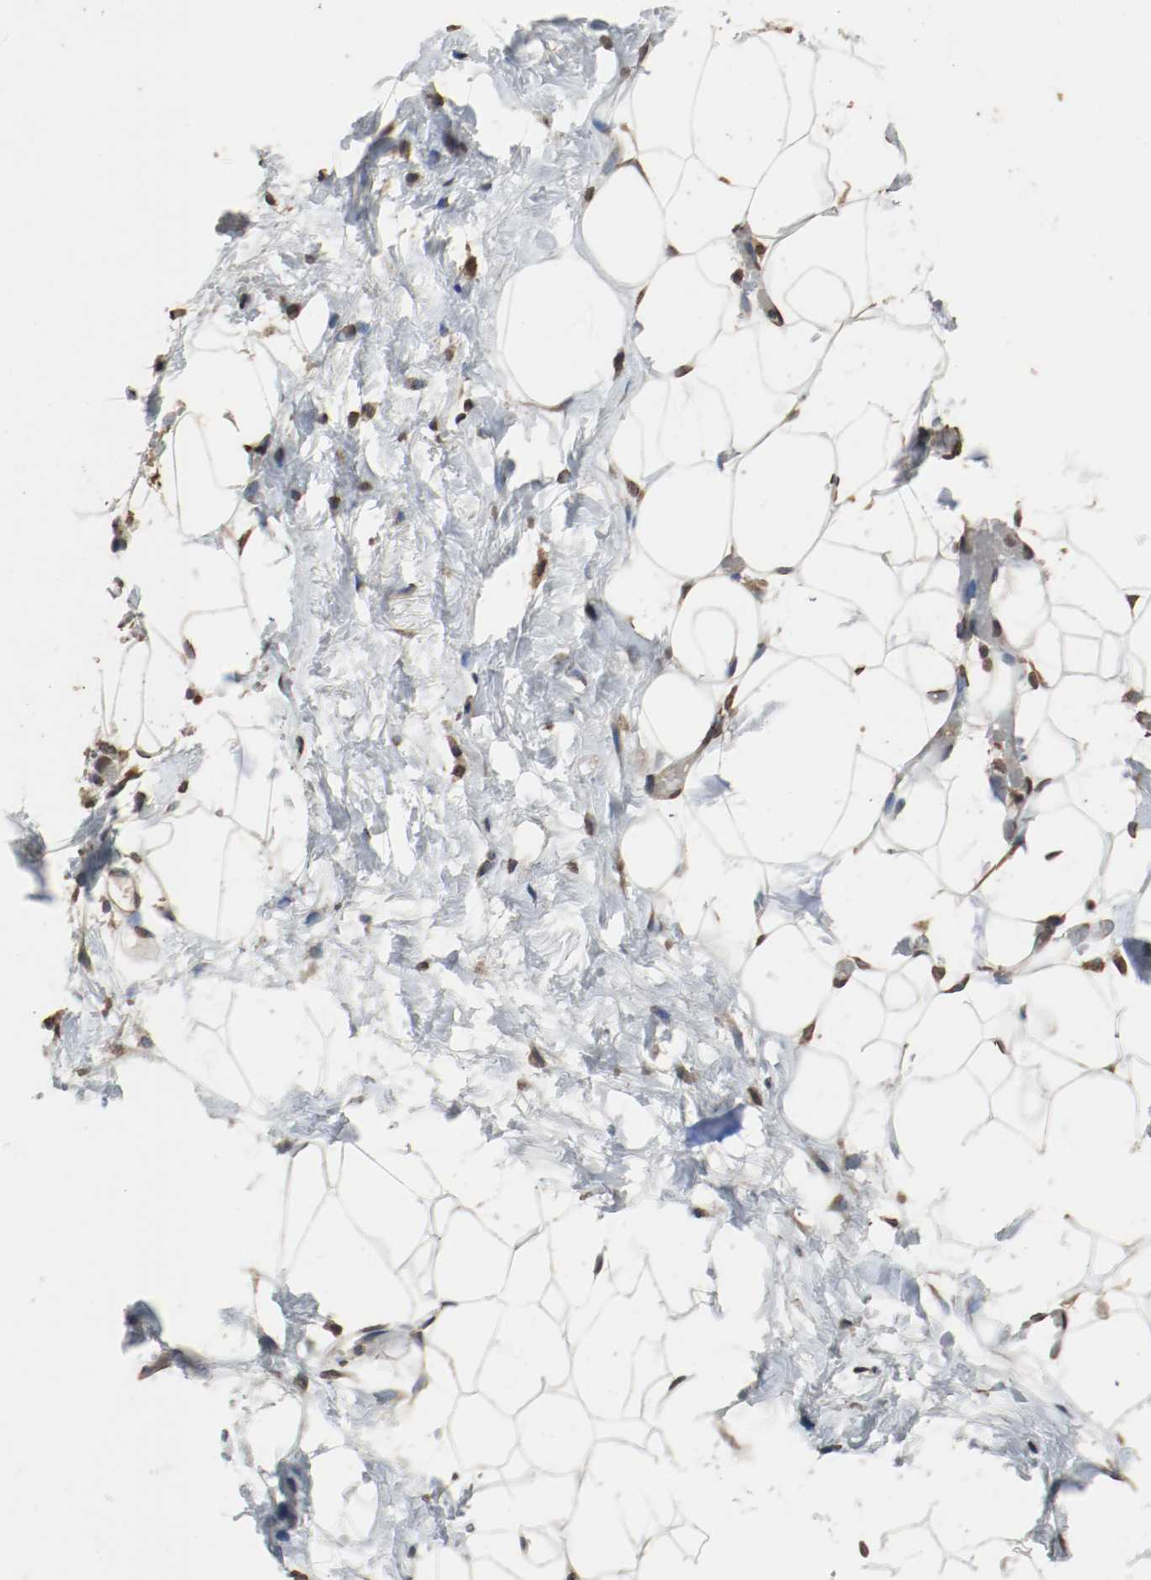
{"staining": {"intensity": "moderate", "quantity": ">75%", "location": "nuclear"}, "tissue": "adipose tissue", "cell_type": "Adipocytes", "image_type": "normal", "snomed": [{"axis": "morphology", "description": "Normal tissue, NOS"}, {"axis": "topography", "description": "Breast"}, {"axis": "topography", "description": "Soft tissue"}], "caption": "Immunohistochemical staining of unremarkable human adipose tissue displays >75% levels of moderate nuclear protein expression in approximately >75% of adipocytes. (Stains: DAB (3,3'-diaminobenzidine) in brown, nuclei in blue, Microscopy: brightfield microscopy at high magnification).", "gene": "RTN4", "patient": {"sex": "female", "age": 25}}